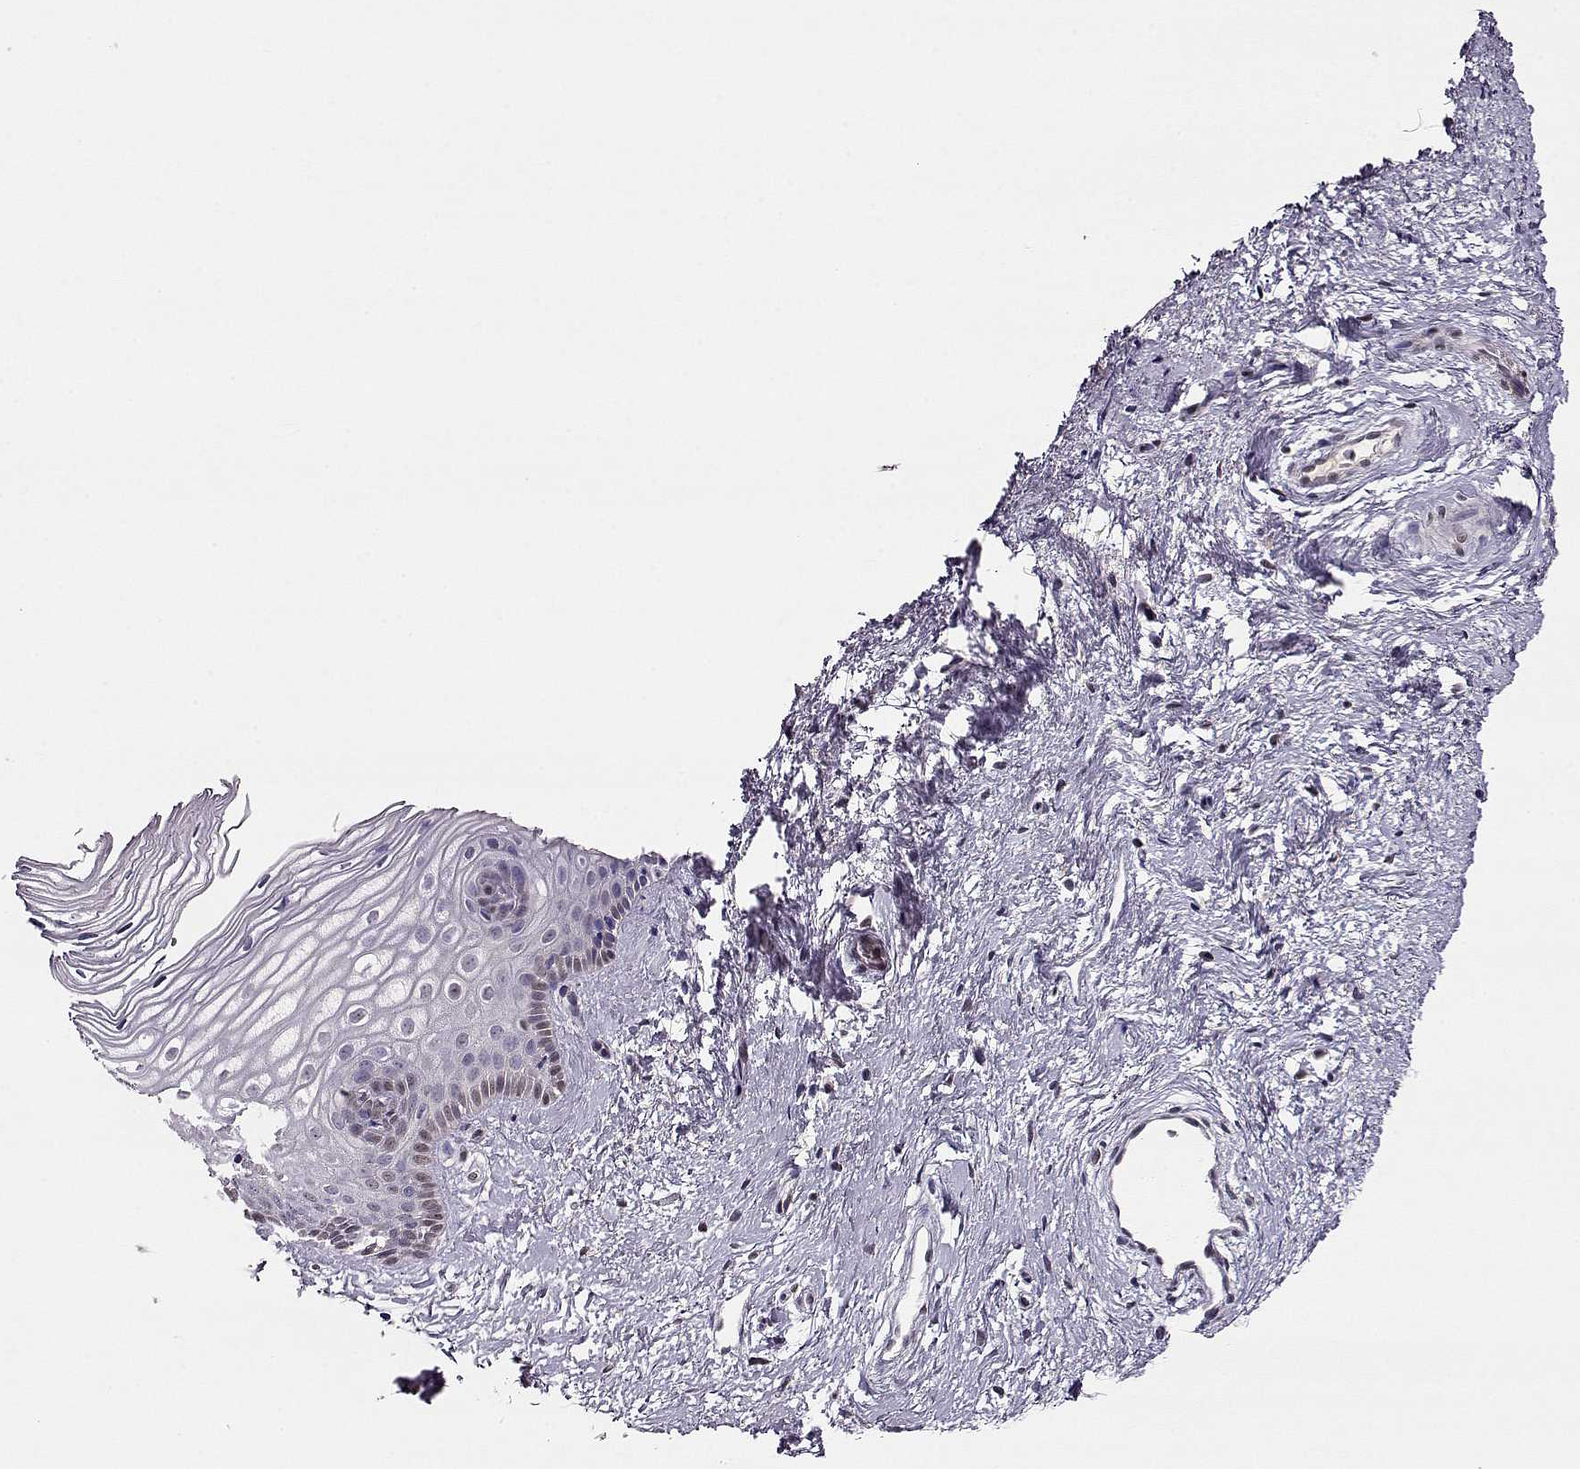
{"staining": {"intensity": "weak", "quantity": ">75%", "location": "nuclear"}, "tissue": "cervix", "cell_type": "Glandular cells", "image_type": "normal", "snomed": [{"axis": "morphology", "description": "Normal tissue, NOS"}, {"axis": "topography", "description": "Cervix"}], "caption": "Cervix stained with DAB IHC reveals low levels of weak nuclear positivity in approximately >75% of glandular cells. The staining is performed using DAB brown chromogen to label protein expression. The nuclei are counter-stained blue using hematoxylin.", "gene": "POLI", "patient": {"sex": "female", "age": 40}}